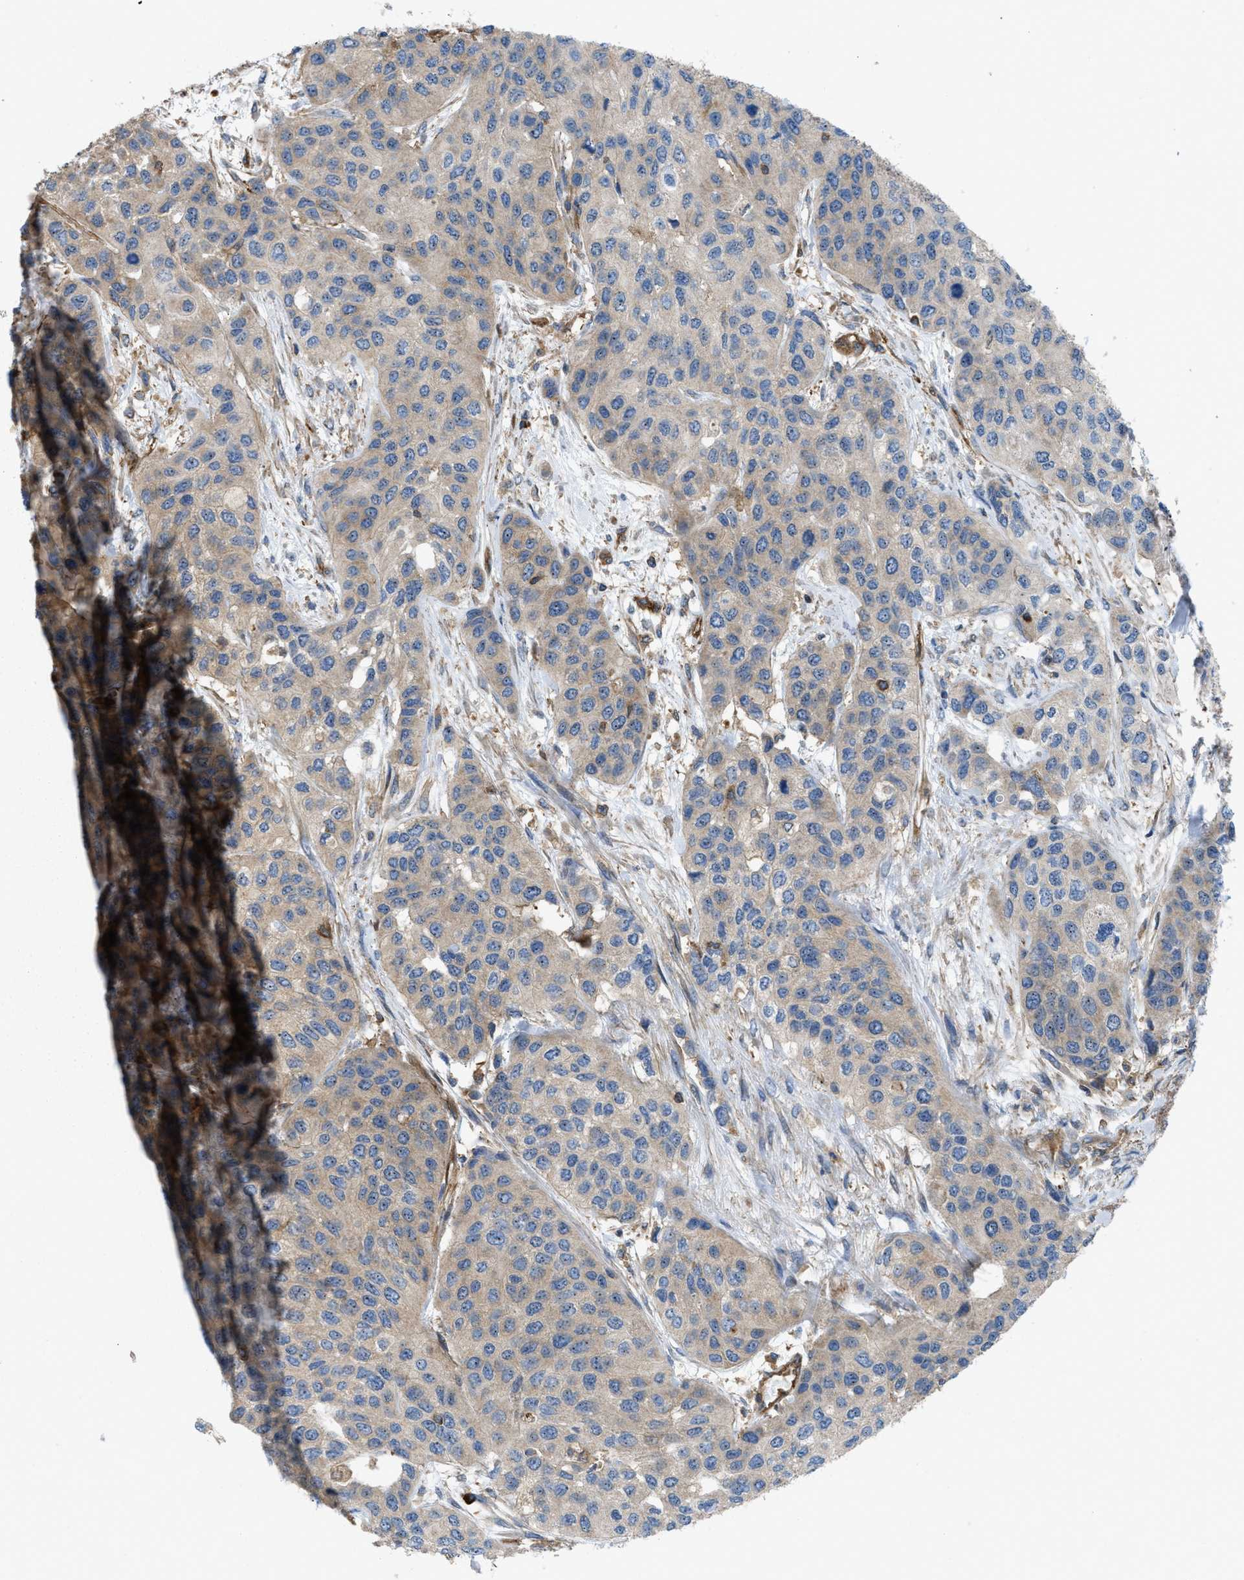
{"staining": {"intensity": "weak", "quantity": ">75%", "location": "cytoplasmic/membranous"}, "tissue": "urothelial cancer", "cell_type": "Tumor cells", "image_type": "cancer", "snomed": [{"axis": "morphology", "description": "Urothelial carcinoma, High grade"}, {"axis": "topography", "description": "Urinary bladder"}], "caption": "Immunohistochemistry photomicrograph of neoplastic tissue: urothelial cancer stained using IHC demonstrates low levels of weak protein expression localized specifically in the cytoplasmic/membranous of tumor cells, appearing as a cytoplasmic/membranous brown color.", "gene": "ATP2A3", "patient": {"sex": "female", "age": 56}}